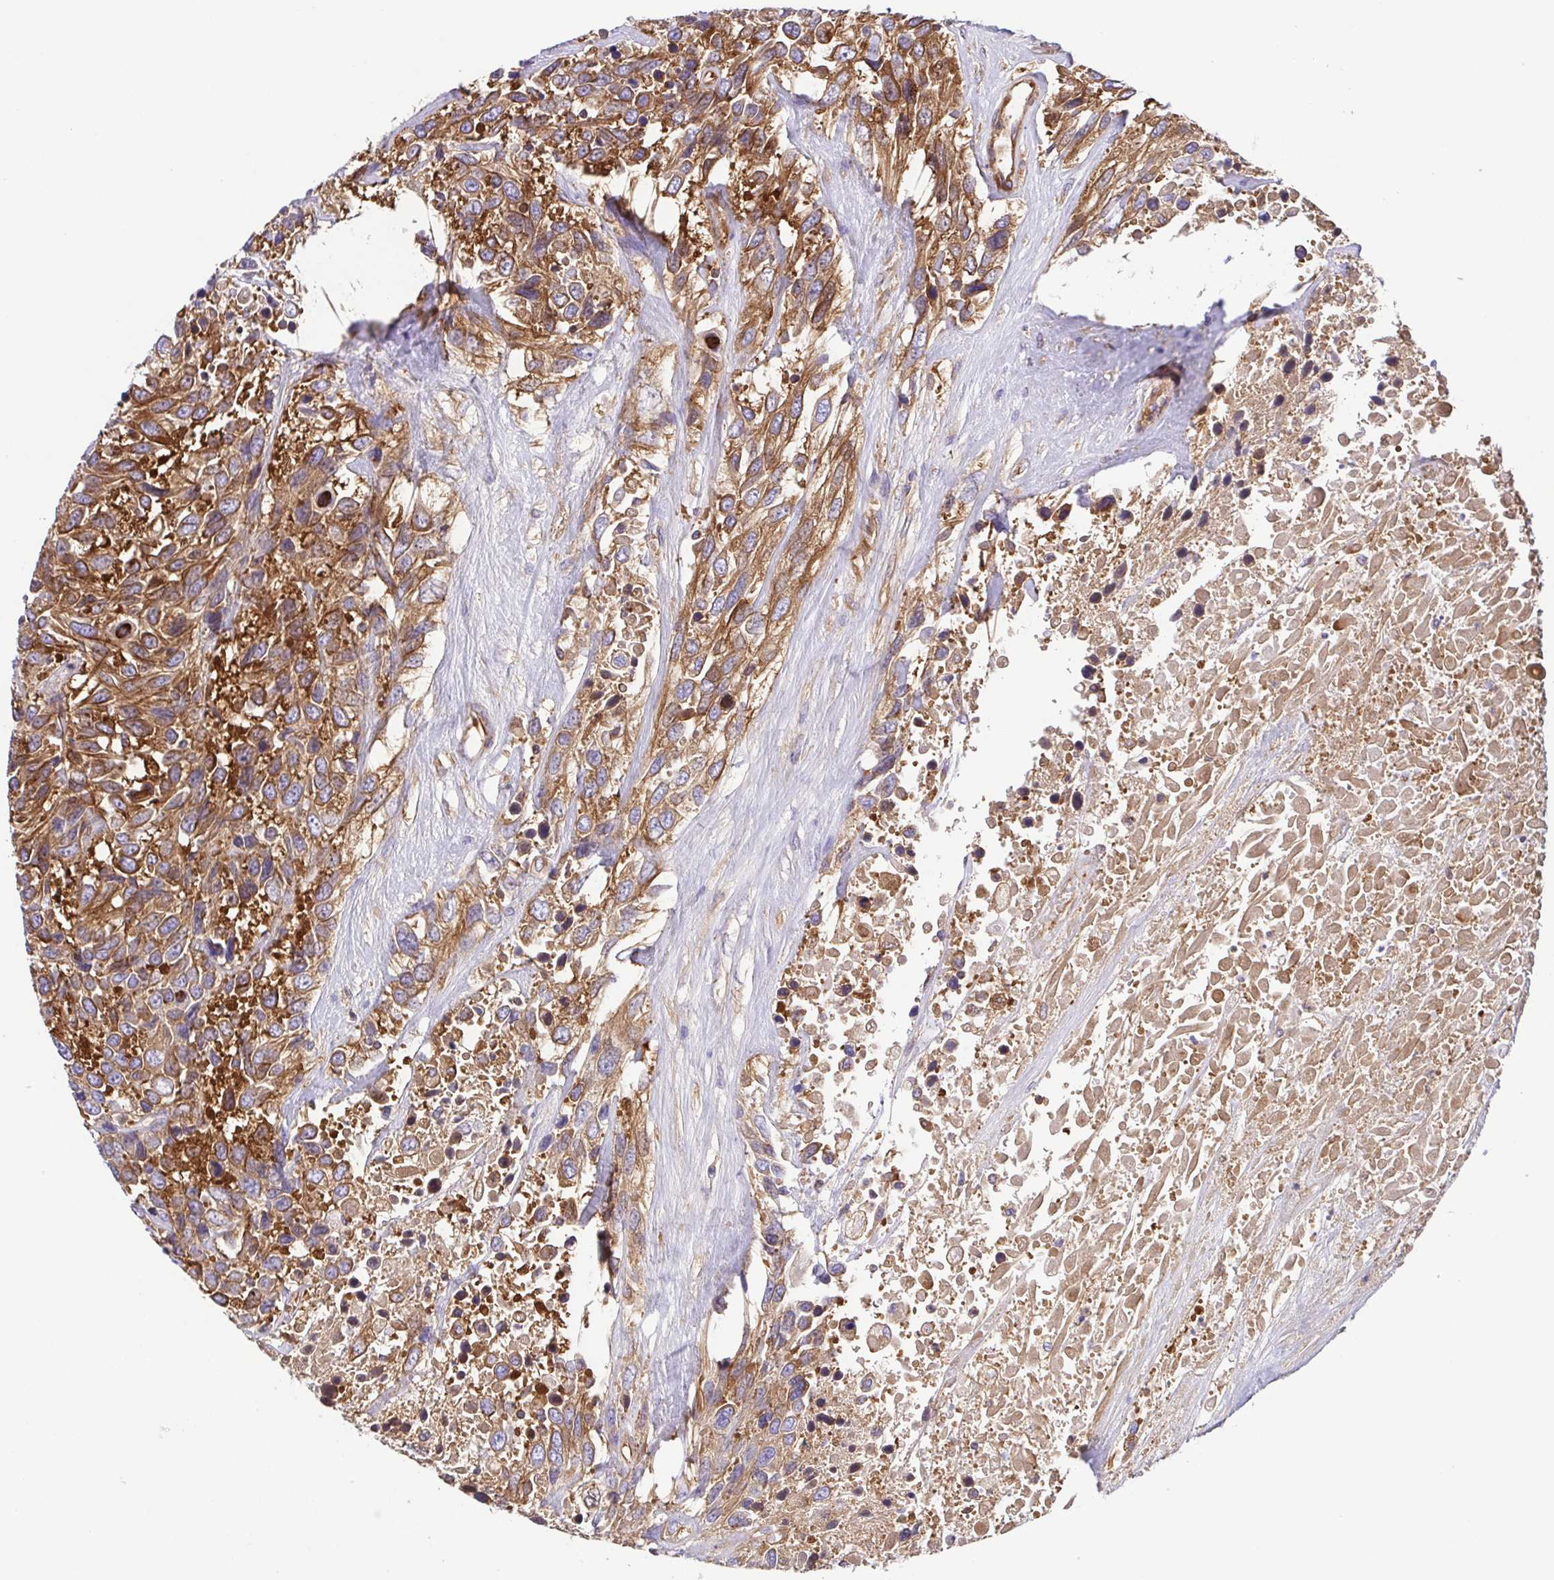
{"staining": {"intensity": "moderate", "quantity": ">75%", "location": "cytoplasmic/membranous"}, "tissue": "urothelial cancer", "cell_type": "Tumor cells", "image_type": "cancer", "snomed": [{"axis": "morphology", "description": "Urothelial carcinoma, High grade"}, {"axis": "topography", "description": "Urinary bladder"}], "caption": "Urothelial cancer stained with a protein marker shows moderate staining in tumor cells.", "gene": "KIF5B", "patient": {"sex": "female", "age": 70}}